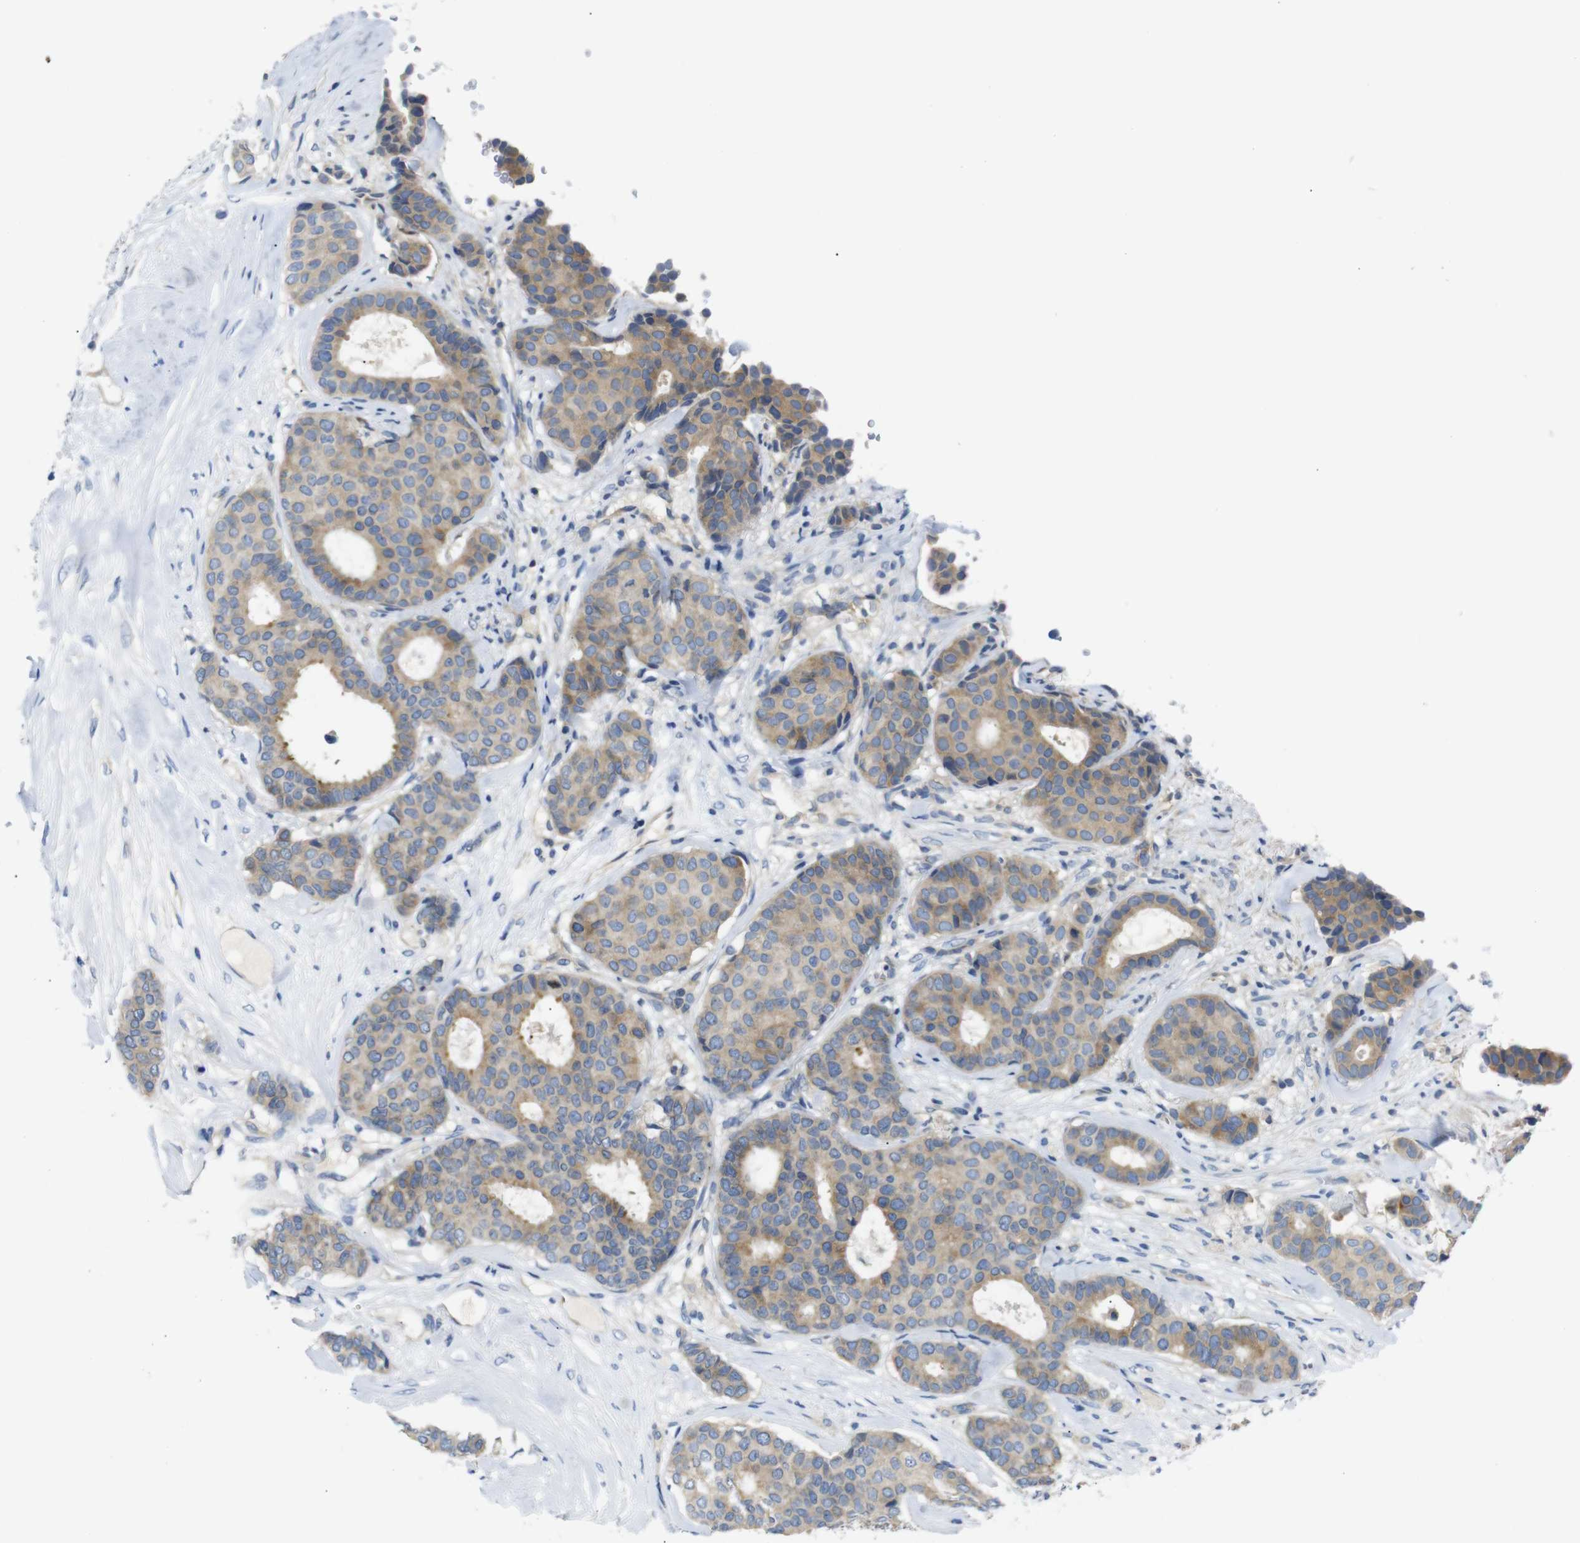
{"staining": {"intensity": "moderate", "quantity": ">75%", "location": "cytoplasmic/membranous"}, "tissue": "breast cancer", "cell_type": "Tumor cells", "image_type": "cancer", "snomed": [{"axis": "morphology", "description": "Duct carcinoma"}, {"axis": "topography", "description": "Breast"}], "caption": "IHC of breast invasive ductal carcinoma exhibits medium levels of moderate cytoplasmic/membranous staining in approximately >75% of tumor cells. The staining was performed using DAB to visualize the protein expression in brown, while the nuclei were stained in blue with hematoxylin (Magnification: 20x).", "gene": "DCP1A", "patient": {"sex": "female", "age": 75}}